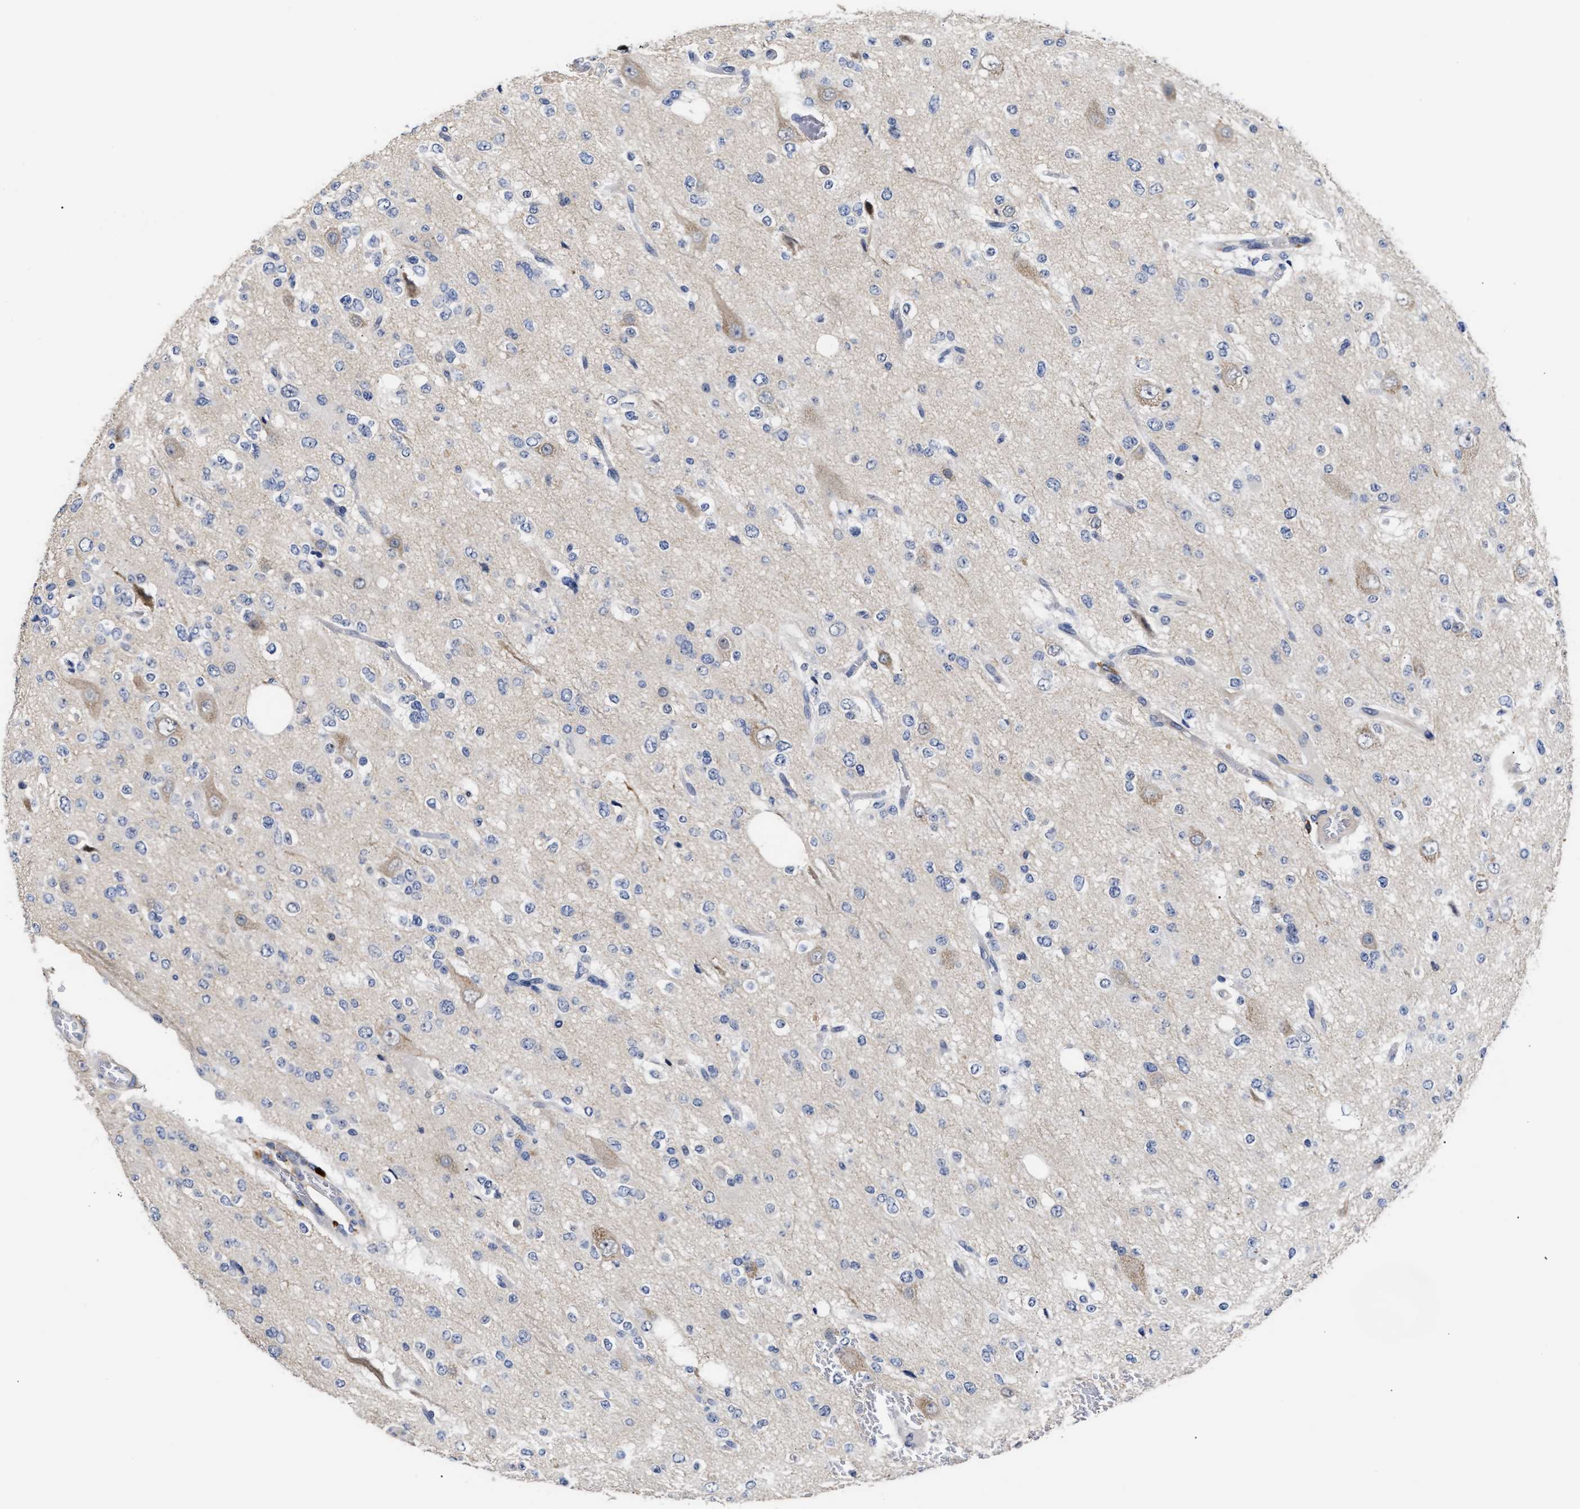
{"staining": {"intensity": "negative", "quantity": "none", "location": "none"}, "tissue": "glioma", "cell_type": "Tumor cells", "image_type": "cancer", "snomed": [{"axis": "morphology", "description": "Glioma, malignant, Low grade"}, {"axis": "topography", "description": "Brain"}], "caption": "DAB immunohistochemical staining of glioma shows no significant staining in tumor cells.", "gene": "AHNAK2", "patient": {"sex": "male", "age": 38}}